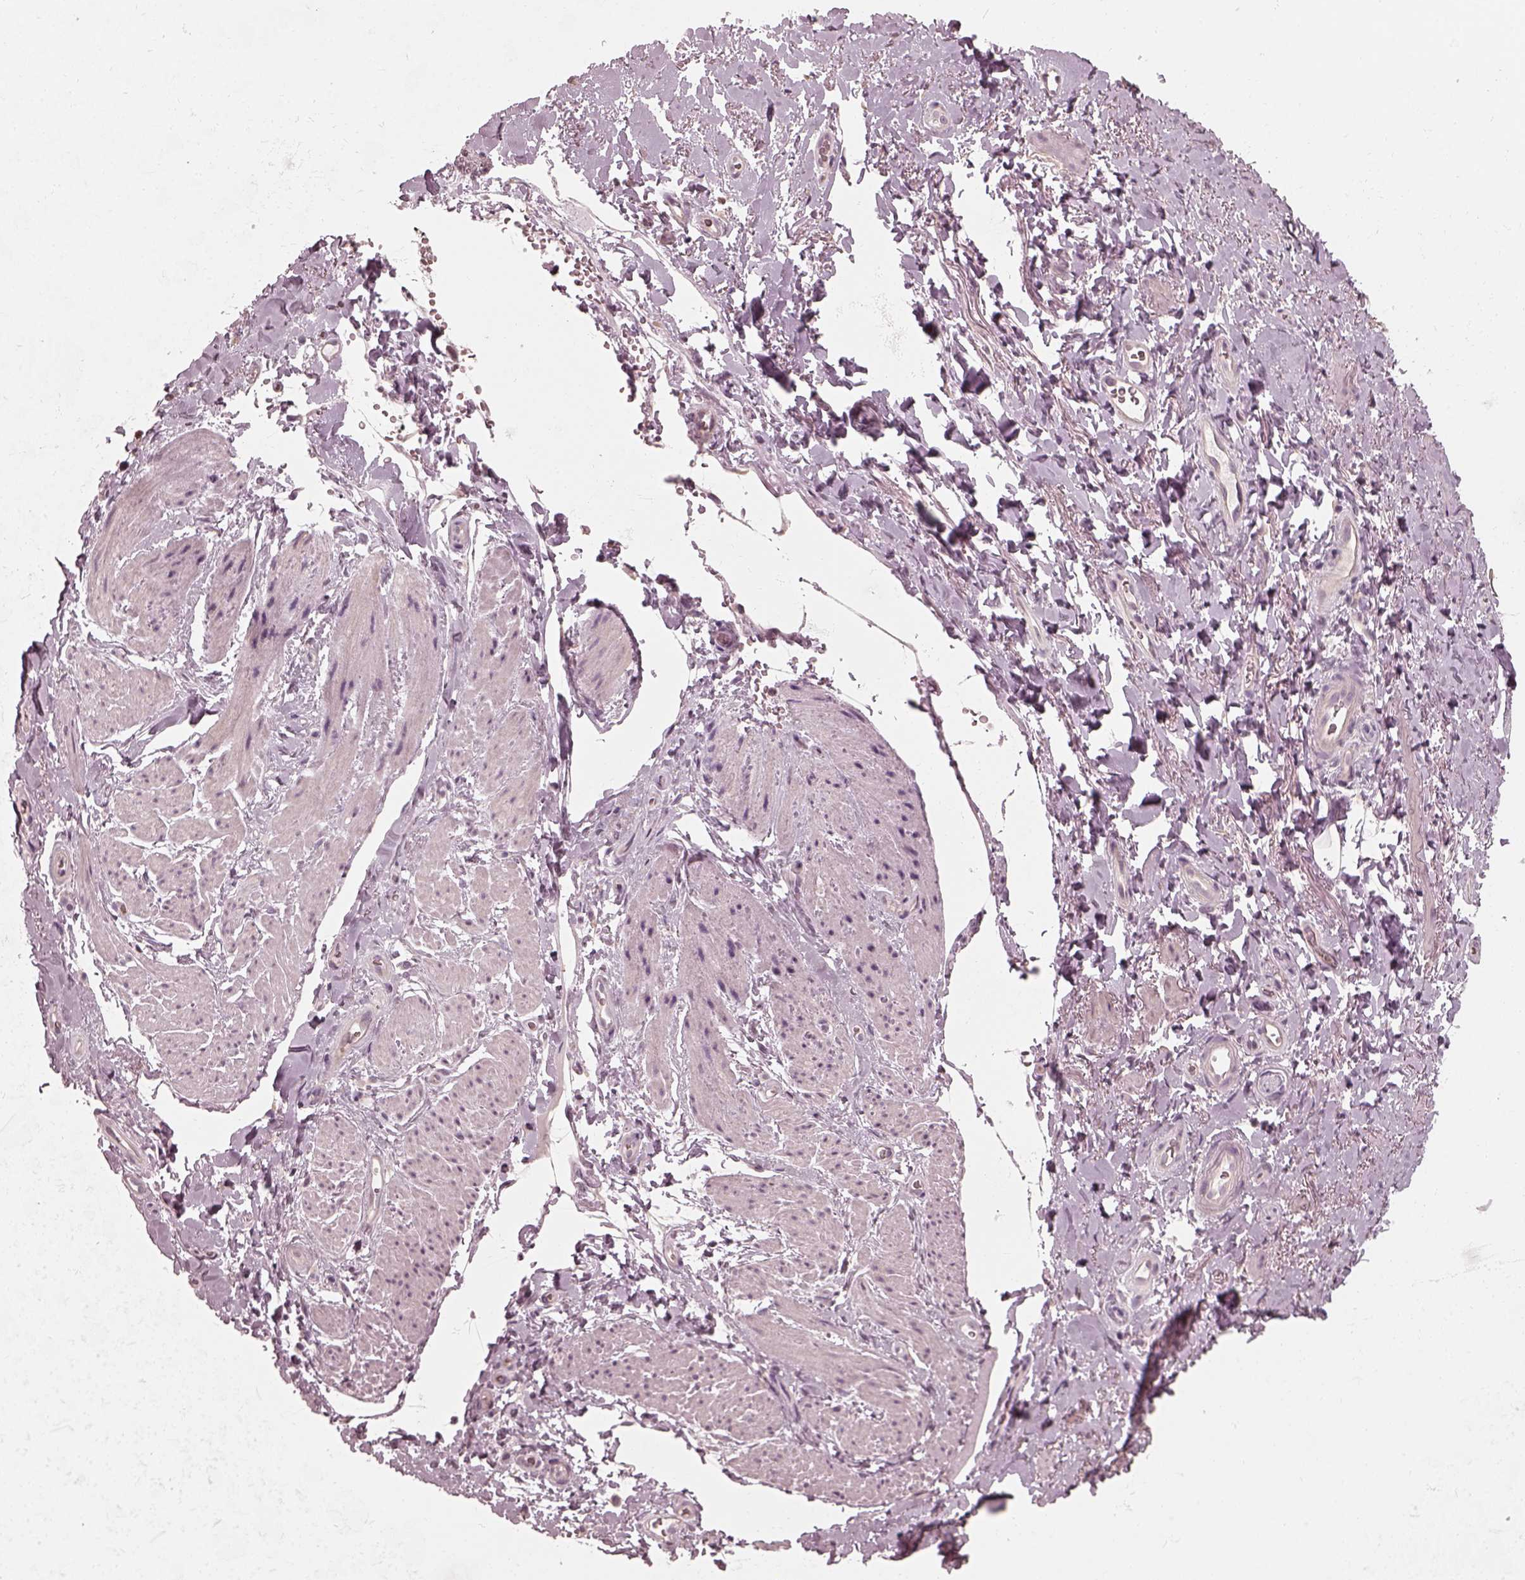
{"staining": {"intensity": "negative", "quantity": "none", "location": "none"}, "tissue": "adipose tissue", "cell_type": "Adipocytes", "image_type": "normal", "snomed": [{"axis": "morphology", "description": "Normal tissue, NOS"}, {"axis": "topography", "description": "Anal"}, {"axis": "topography", "description": "Peripheral nerve tissue"}], "caption": "This is an immunohistochemistry (IHC) image of benign adipose tissue. There is no expression in adipocytes.", "gene": "CHIT1", "patient": {"sex": "male", "age": 53}}